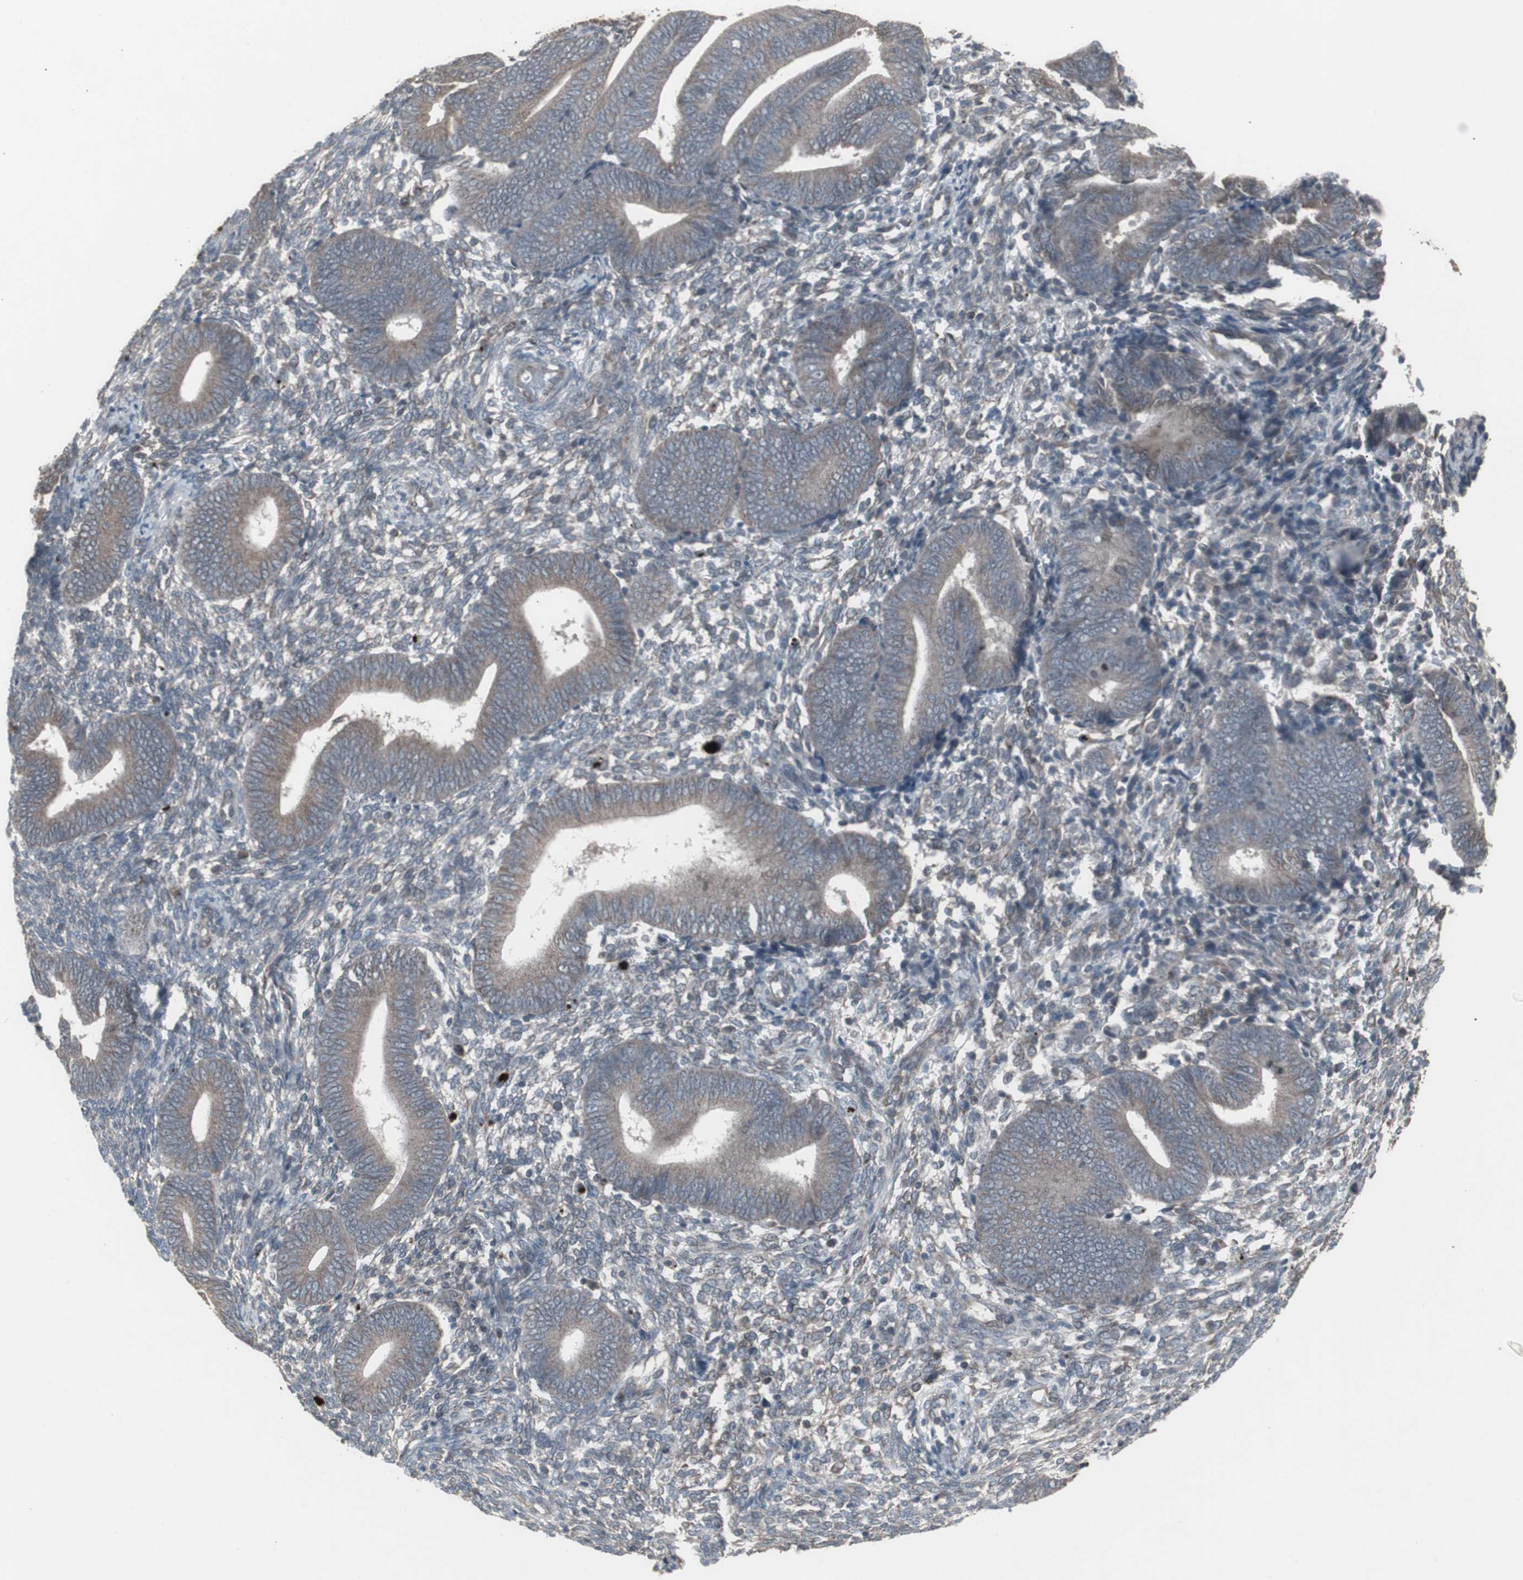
{"staining": {"intensity": "negative", "quantity": "none", "location": "none"}, "tissue": "endometrium", "cell_type": "Cells in endometrial stroma", "image_type": "normal", "snomed": [{"axis": "morphology", "description": "Normal tissue, NOS"}, {"axis": "topography", "description": "Uterus"}, {"axis": "topography", "description": "Endometrium"}], "caption": "Endometrium was stained to show a protein in brown. There is no significant expression in cells in endometrial stroma. (IHC, brightfield microscopy, high magnification).", "gene": "SSTR2", "patient": {"sex": "female", "age": 33}}